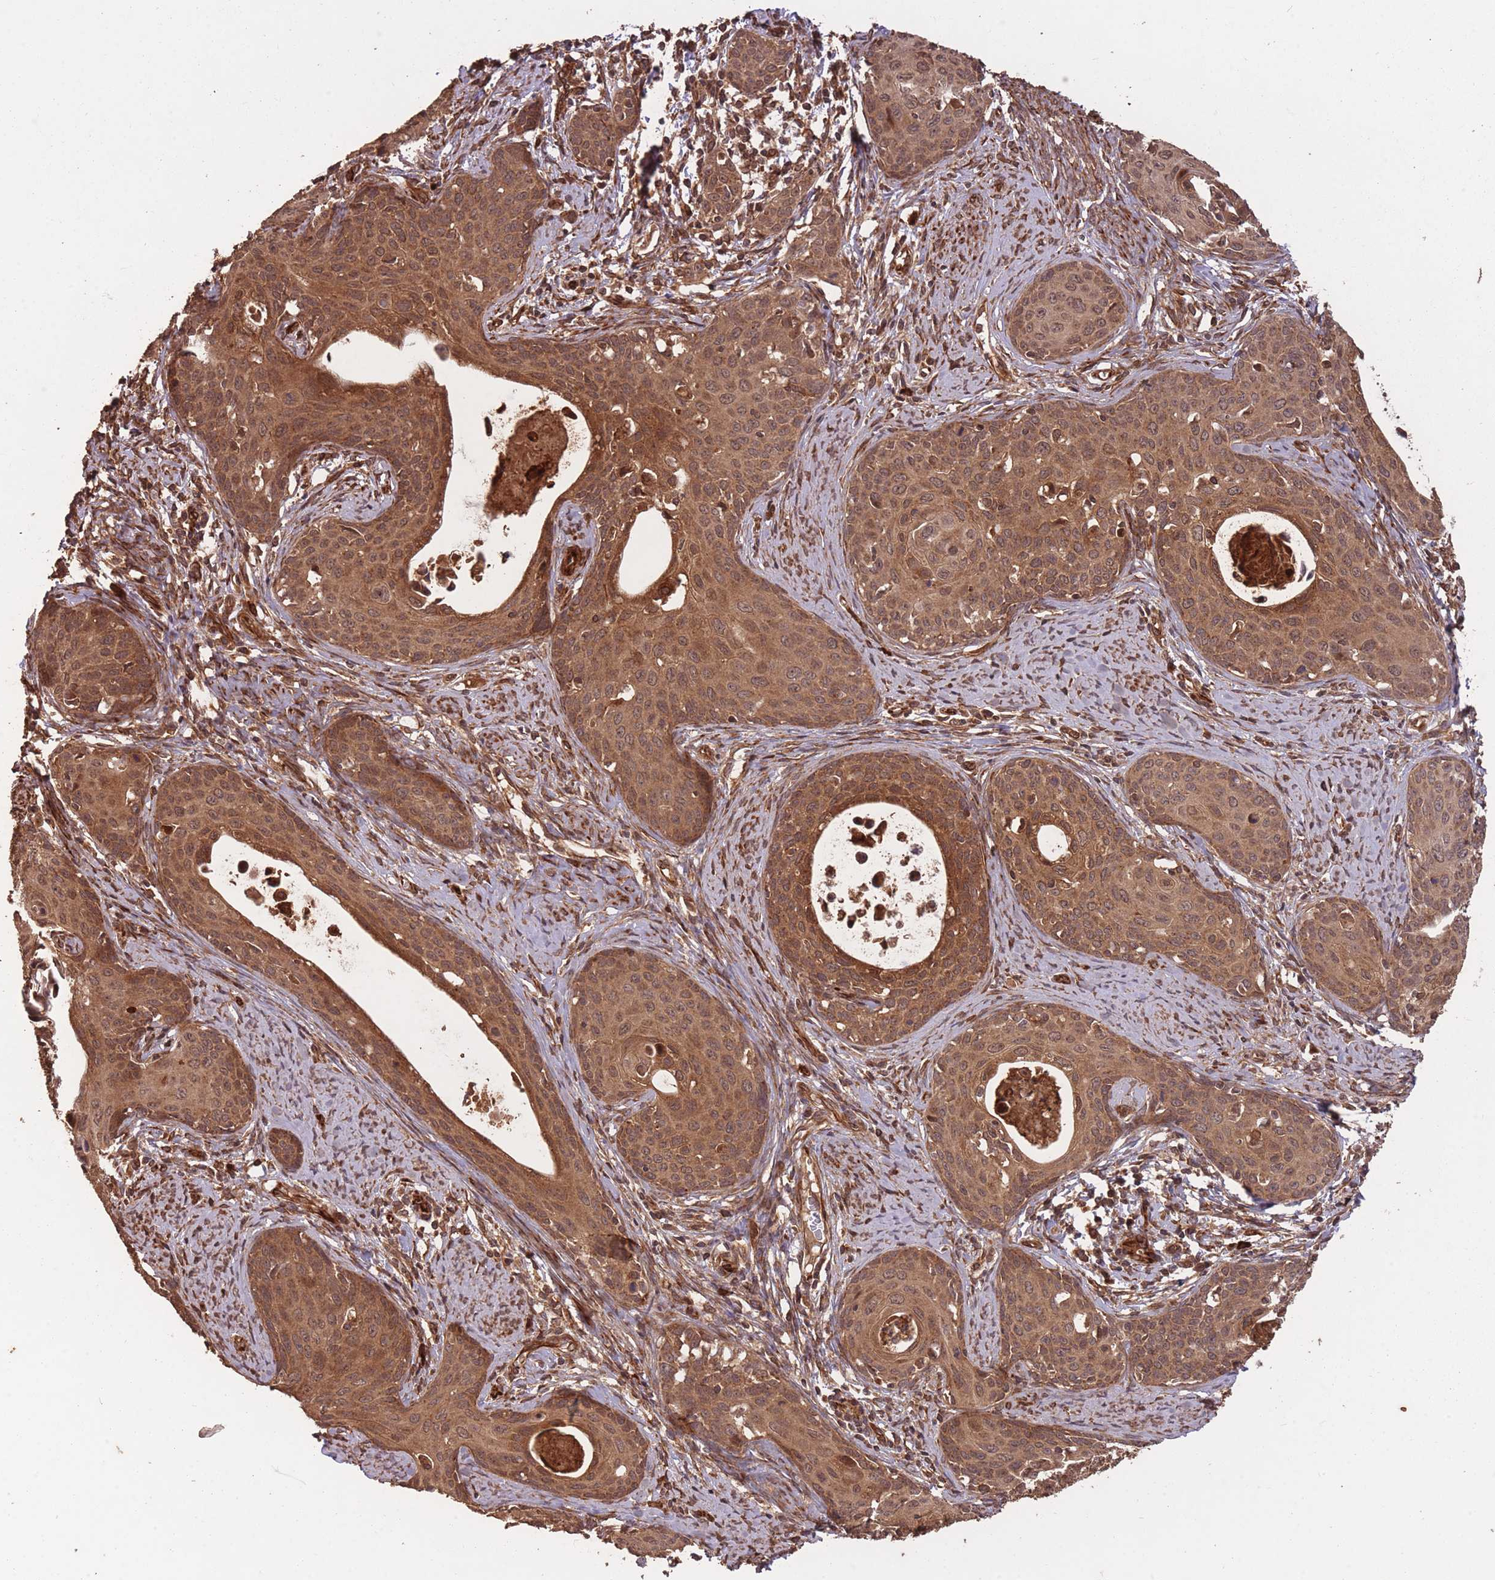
{"staining": {"intensity": "moderate", "quantity": ">75%", "location": "cytoplasmic/membranous,nuclear"}, "tissue": "cervical cancer", "cell_type": "Tumor cells", "image_type": "cancer", "snomed": [{"axis": "morphology", "description": "Squamous cell carcinoma, NOS"}, {"axis": "topography", "description": "Cervix"}], "caption": "A histopathology image showing moderate cytoplasmic/membranous and nuclear positivity in approximately >75% of tumor cells in cervical cancer (squamous cell carcinoma), as visualized by brown immunohistochemical staining.", "gene": "ERBB3", "patient": {"sex": "female", "age": 46}}